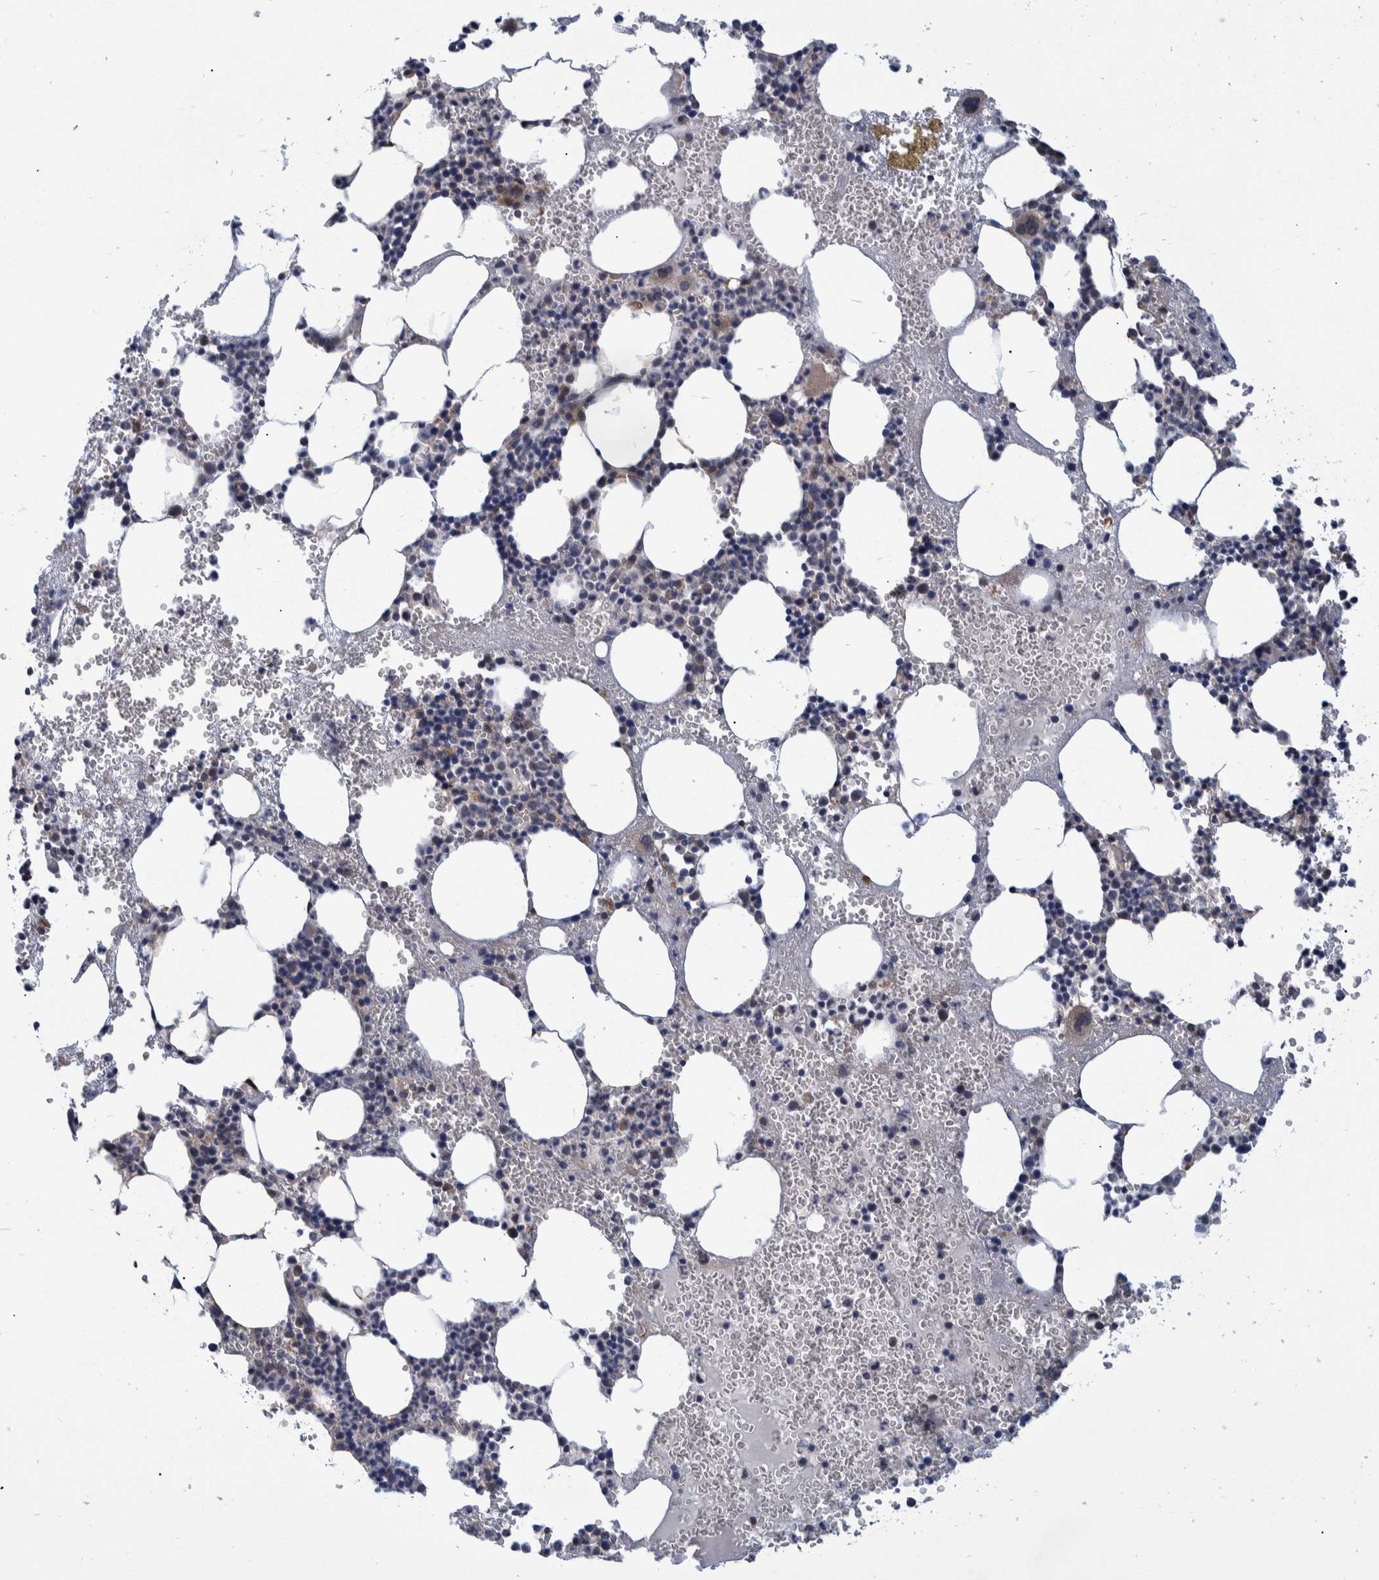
{"staining": {"intensity": "moderate", "quantity": "<25%", "location": "cytoplasmic/membranous"}, "tissue": "bone marrow", "cell_type": "Hematopoietic cells", "image_type": "normal", "snomed": [{"axis": "morphology", "description": "Normal tissue, NOS"}, {"axis": "morphology", "description": "Inflammation, NOS"}, {"axis": "topography", "description": "Bone marrow"}], "caption": "This histopathology image reveals immunohistochemistry (IHC) staining of benign human bone marrow, with low moderate cytoplasmic/membranous expression in approximately <25% of hematopoietic cells.", "gene": "PCYT2", "patient": {"sex": "female", "age": 67}}